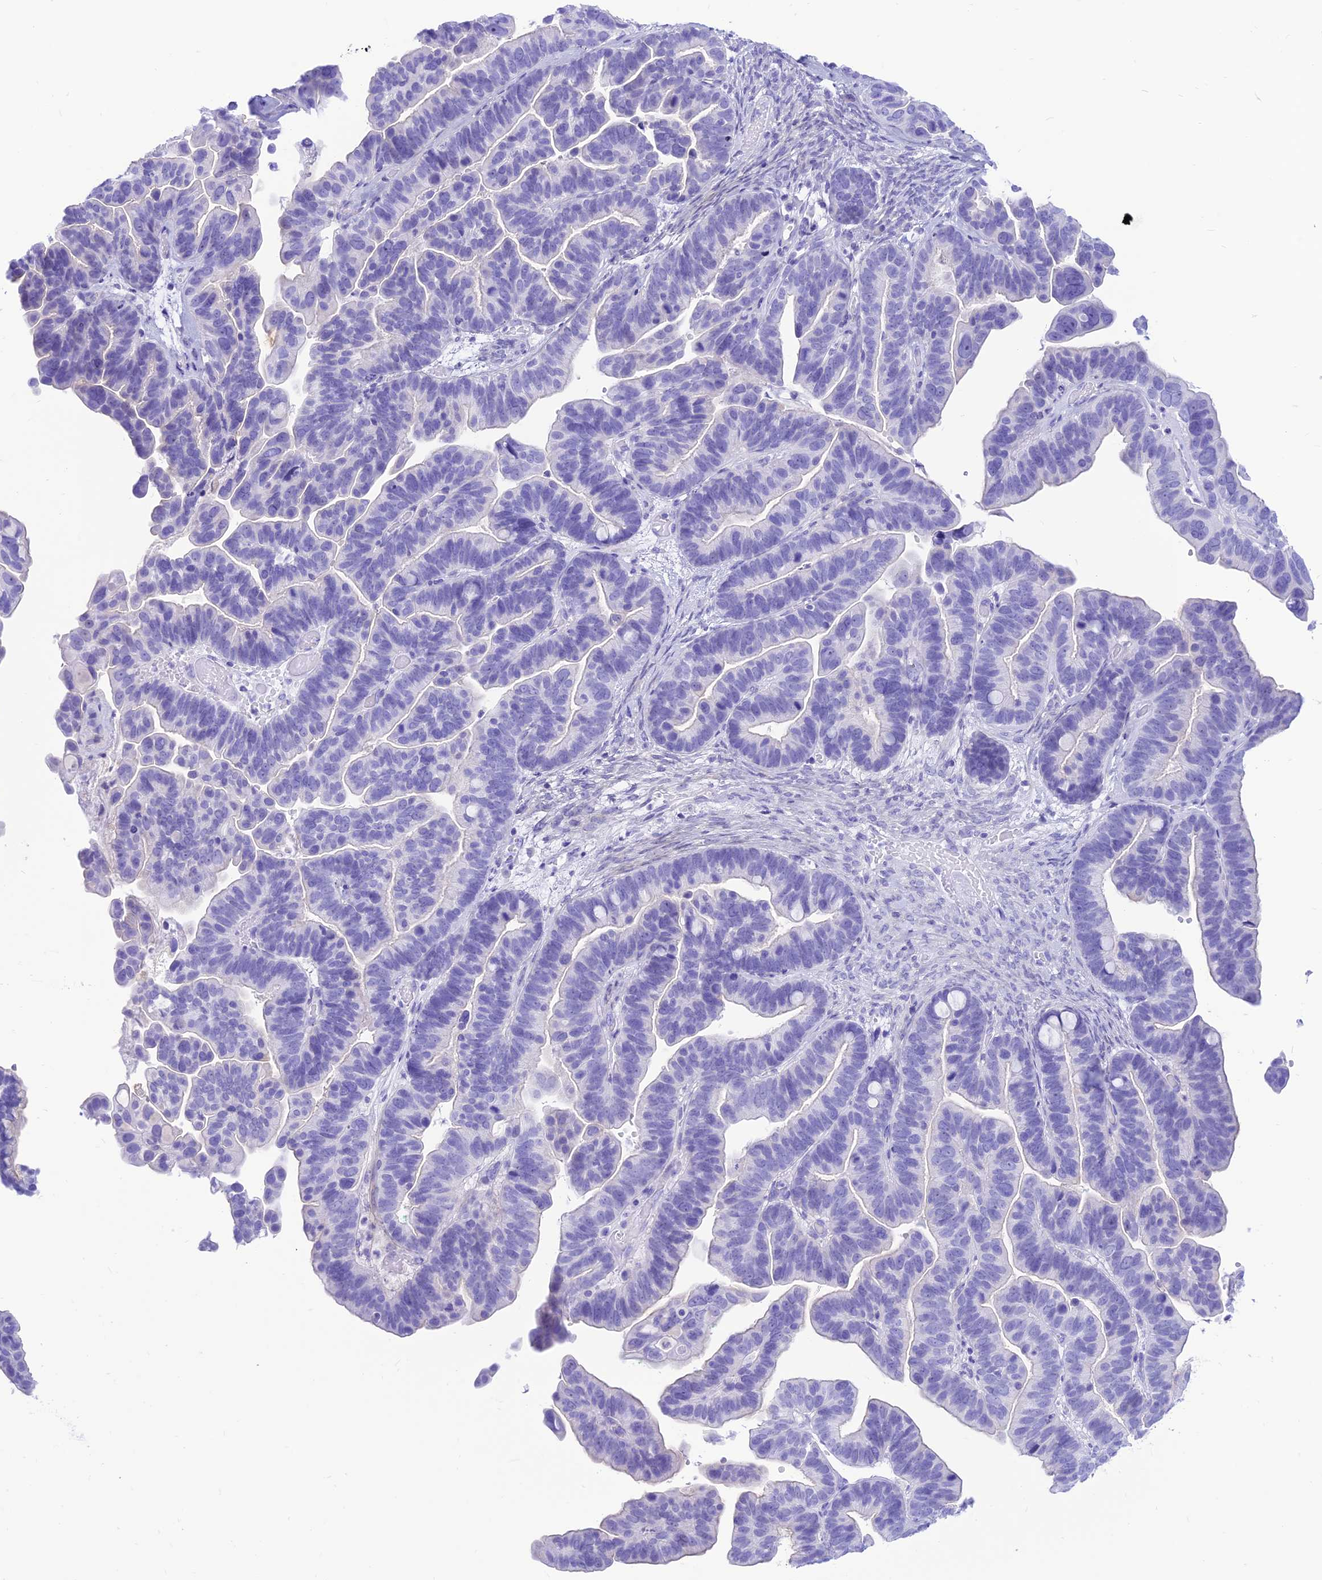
{"staining": {"intensity": "negative", "quantity": "none", "location": "none"}, "tissue": "ovarian cancer", "cell_type": "Tumor cells", "image_type": "cancer", "snomed": [{"axis": "morphology", "description": "Cystadenocarcinoma, serous, NOS"}, {"axis": "topography", "description": "Ovary"}], "caption": "Immunohistochemical staining of human ovarian cancer (serous cystadenocarcinoma) demonstrates no significant staining in tumor cells.", "gene": "PRNP", "patient": {"sex": "female", "age": 56}}